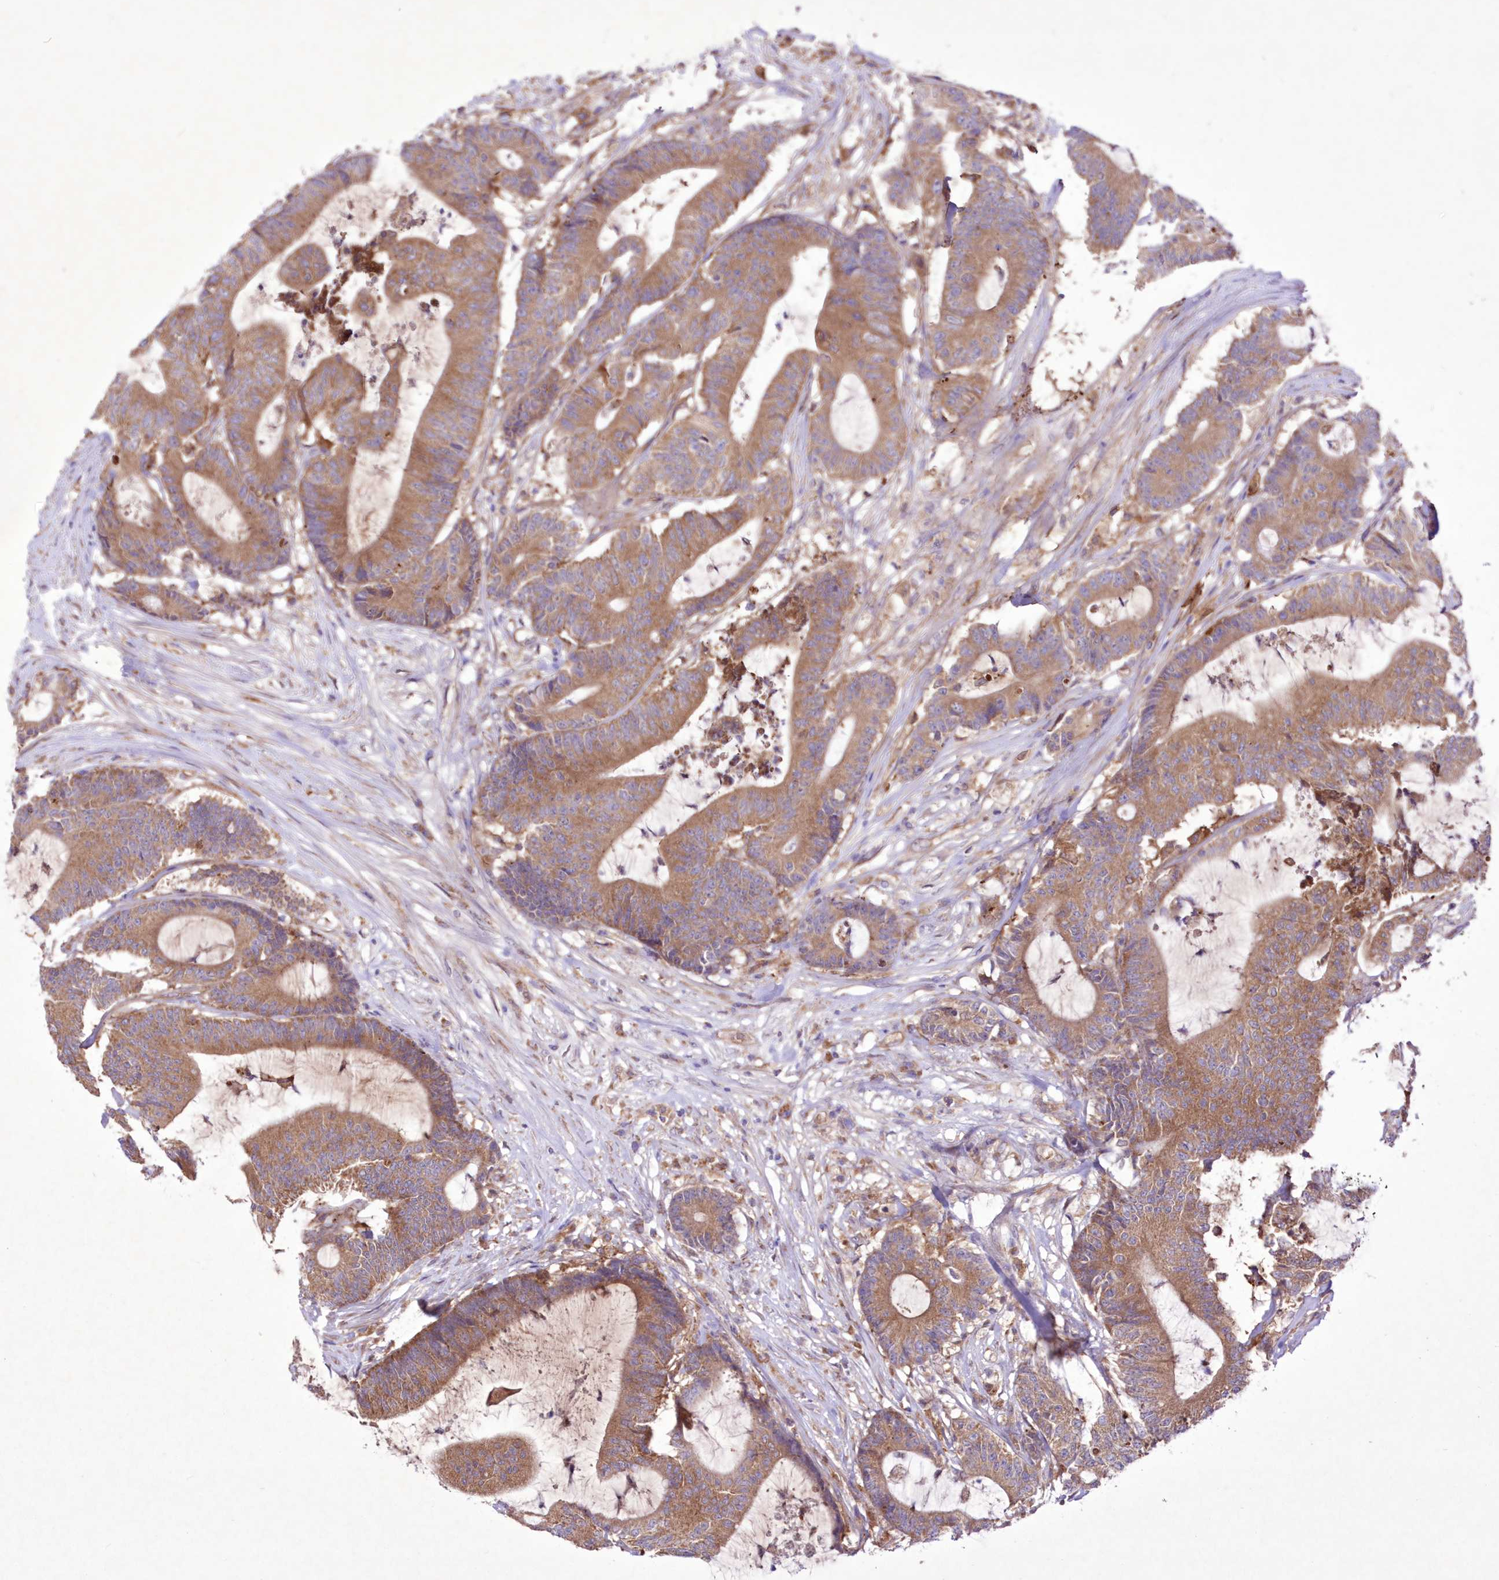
{"staining": {"intensity": "moderate", "quantity": ">75%", "location": "cytoplasmic/membranous"}, "tissue": "colorectal cancer", "cell_type": "Tumor cells", "image_type": "cancer", "snomed": [{"axis": "morphology", "description": "Adenocarcinoma, NOS"}, {"axis": "topography", "description": "Colon"}], "caption": "This is a photomicrograph of immunohistochemistry (IHC) staining of colorectal cancer (adenocarcinoma), which shows moderate positivity in the cytoplasmic/membranous of tumor cells.", "gene": "FCHO2", "patient": {"sex": "female", "age": 84}}